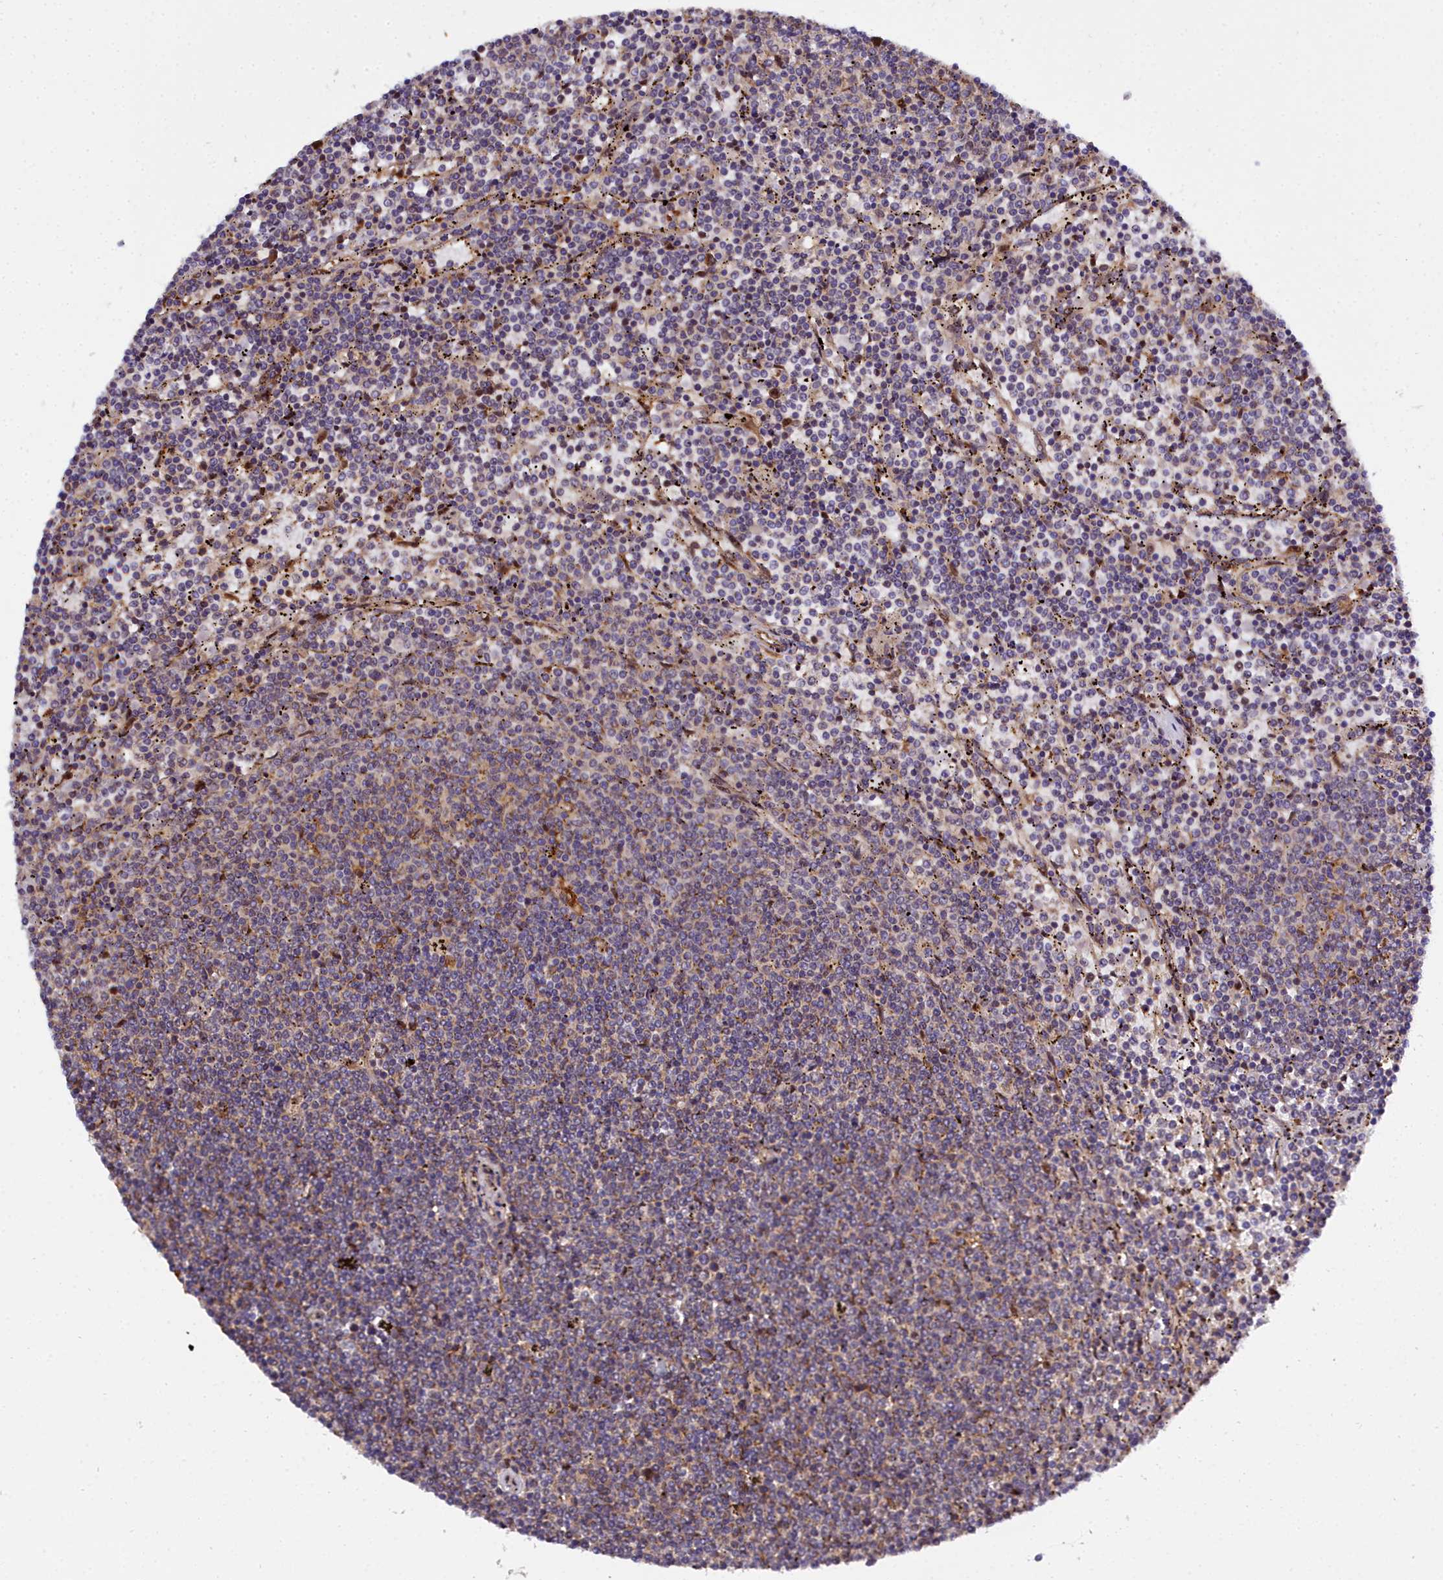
{"staining": {"intensity": "weak", "quantity": "<25%", "location": "cytoplasmic/membranous"}, "tissue": "lymphoma", "cell_type": "Tumor cells", "image_type": "cancer", "snomed": [{"axis": "morphology", "description": "Malignant lymphoma, non-Hodgkin's type, Low grade"}, {"axis": "topography", "description": "Spleen"}], "caption": "This is an IHC image of human lymphoma. There is no expression in tumor cells.", "gene": "MRPS11", "patient": {"sex": "female", "age": 50}}